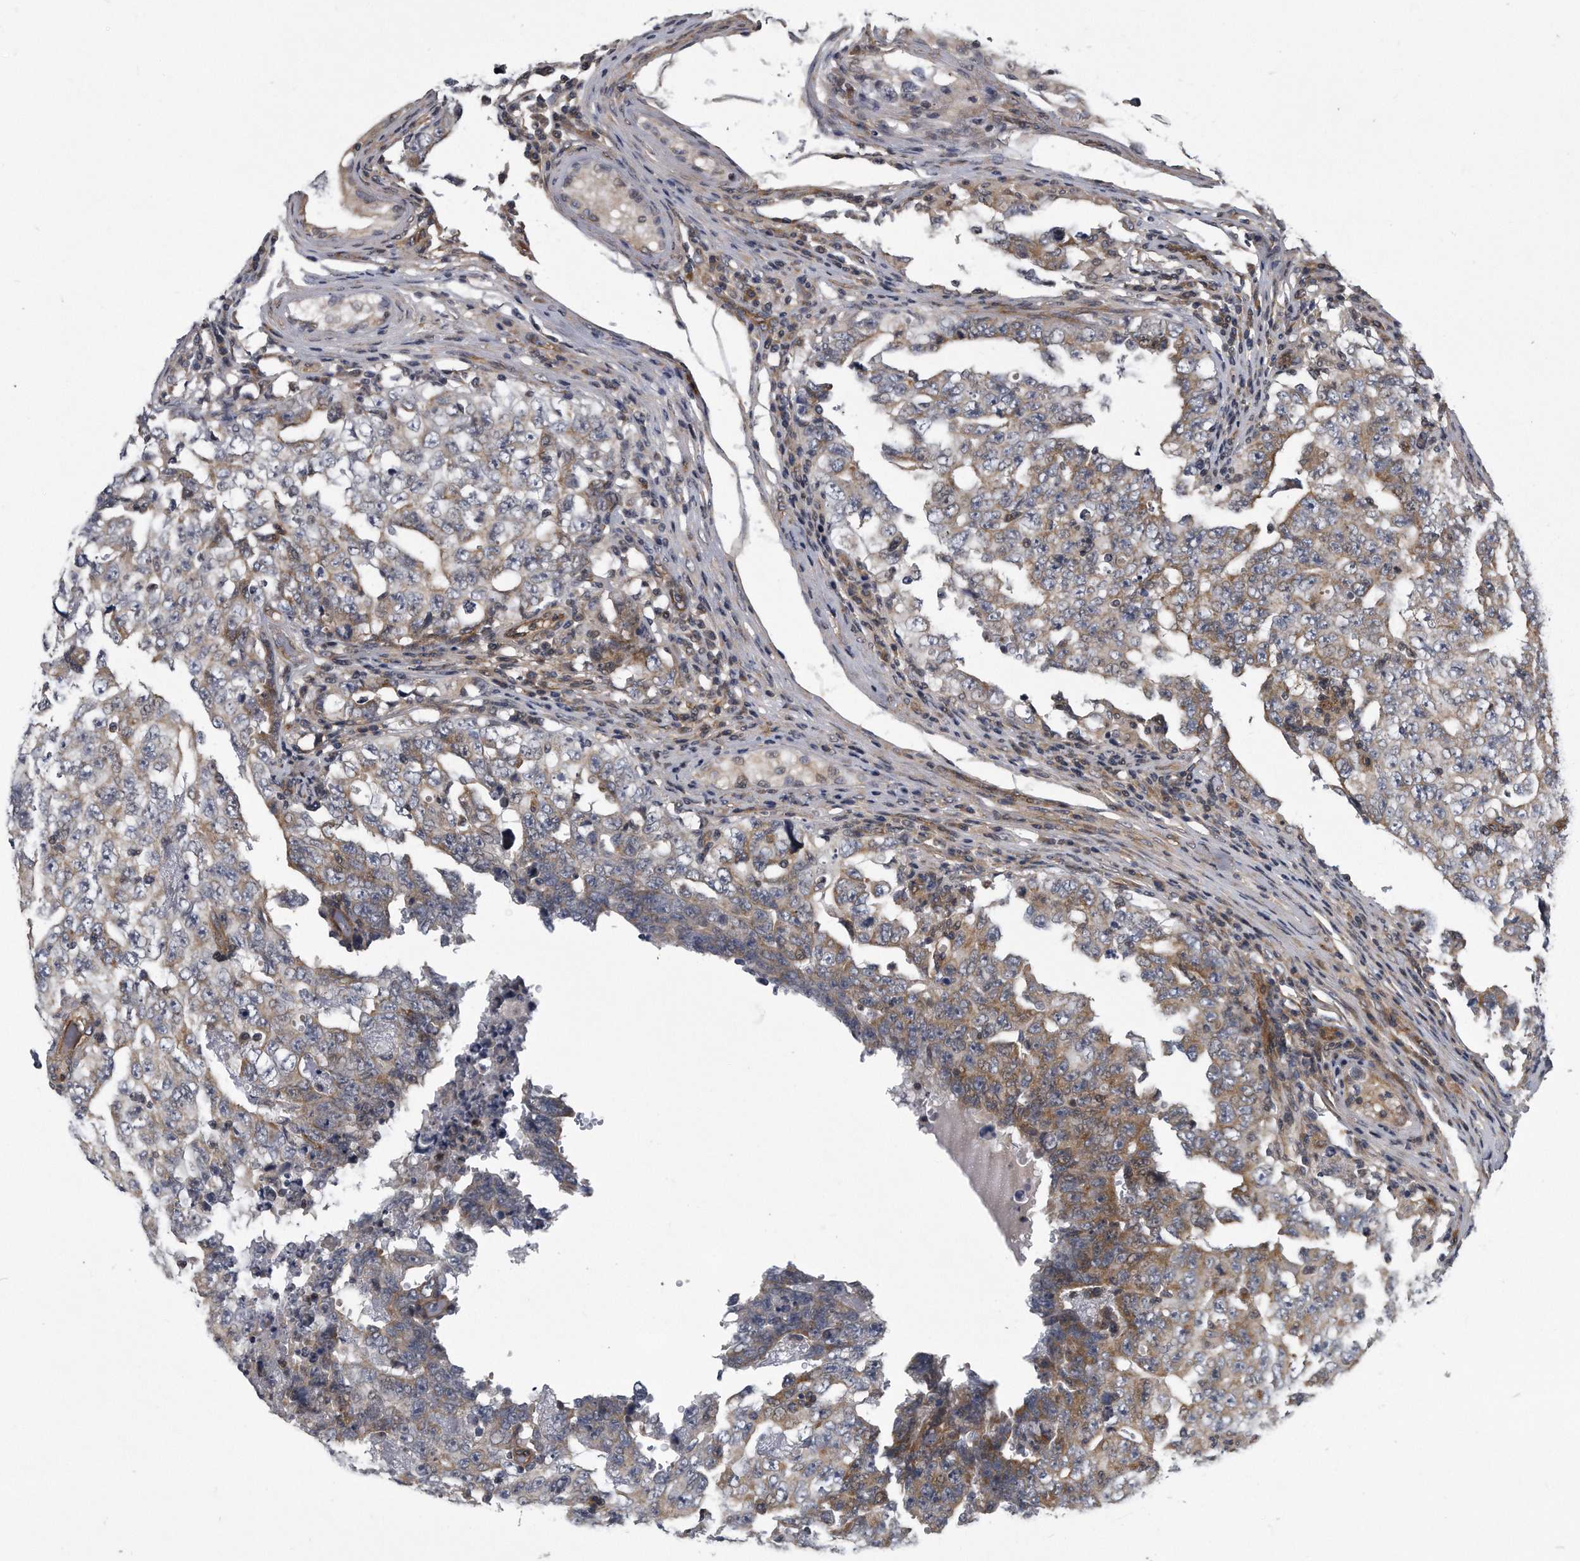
{"staining": {"intensity": "negative", "quantity": "none", "location": "none"}, "tissue": "testis cancer", "cell_type": "Tumor cells", "image_type": "cancer", "snomed": [{"axis": "morphology", "description": "Carcinoma, Embryonal, NOS"}, {"axis": "topography", "description": "Testis"}], "caption": "Testis embryonal carcinoma was stained to show a protein in brown. There is no significant staining in tumor cells.", "gene": "ARMCX1", "patient": {"sex": "male", "age": 26}}